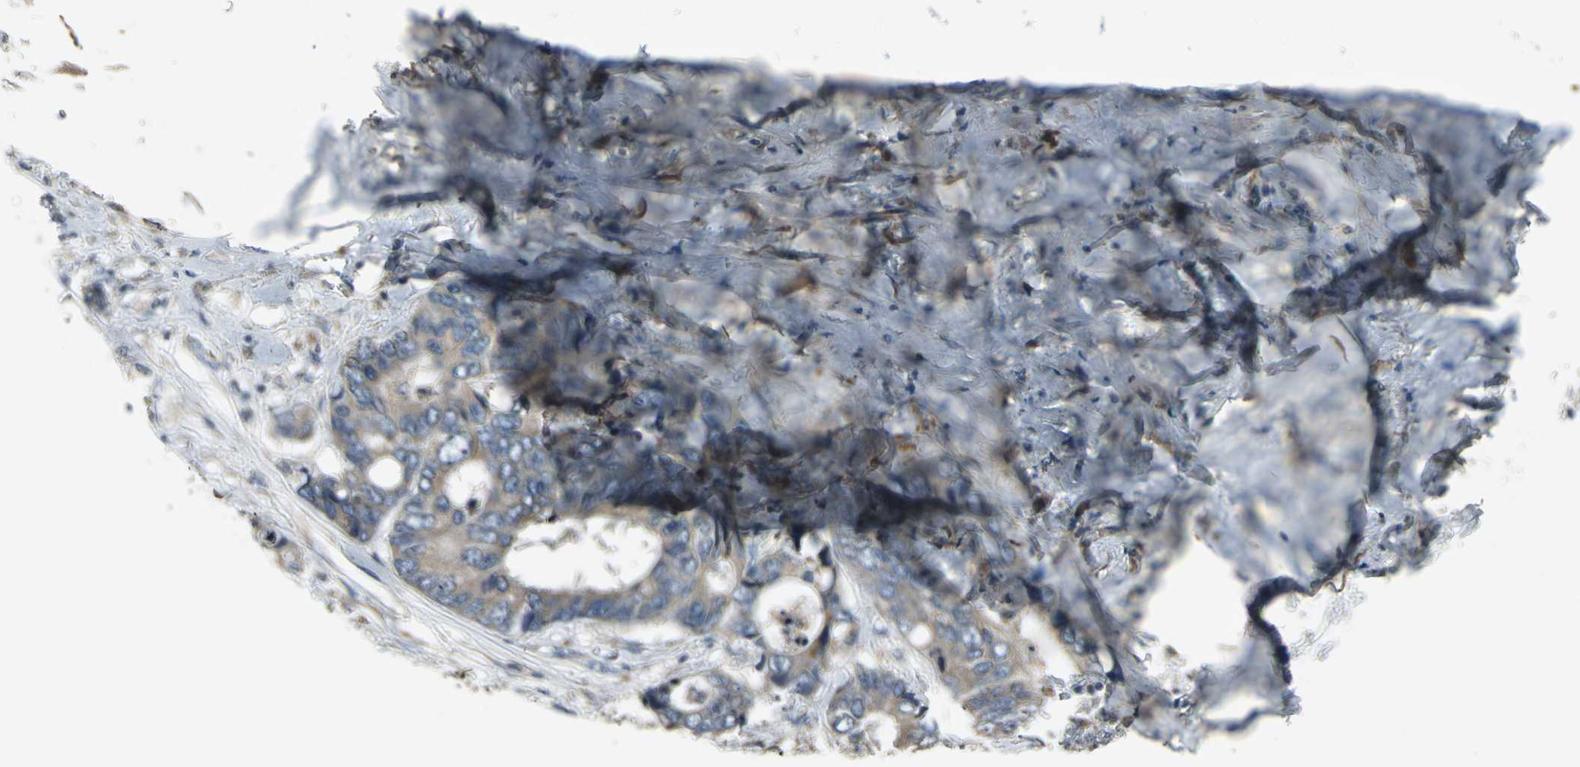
{"staining": {"intensity": "weak", "quantity": "25%-75%", "location": "cytoplasmic/membranous"}, "tissue": "colorectal cancer", "cell_type": "Tumor cells", "image_type": "cancer", "snomed": [{"axis": "morphology", "description": "Adenocarcinoma, NOS"}, {"axis": "topography", "description": "Rectum"}], "caption": "Immunohistochemical staining of colorectal cancer displays low levels of weak cytoplasmic/membranous protein staining in about 25%-75% of tumor cells.", "gene": "SLC2A13", "patient": {"sex": "male", "age": 55}}